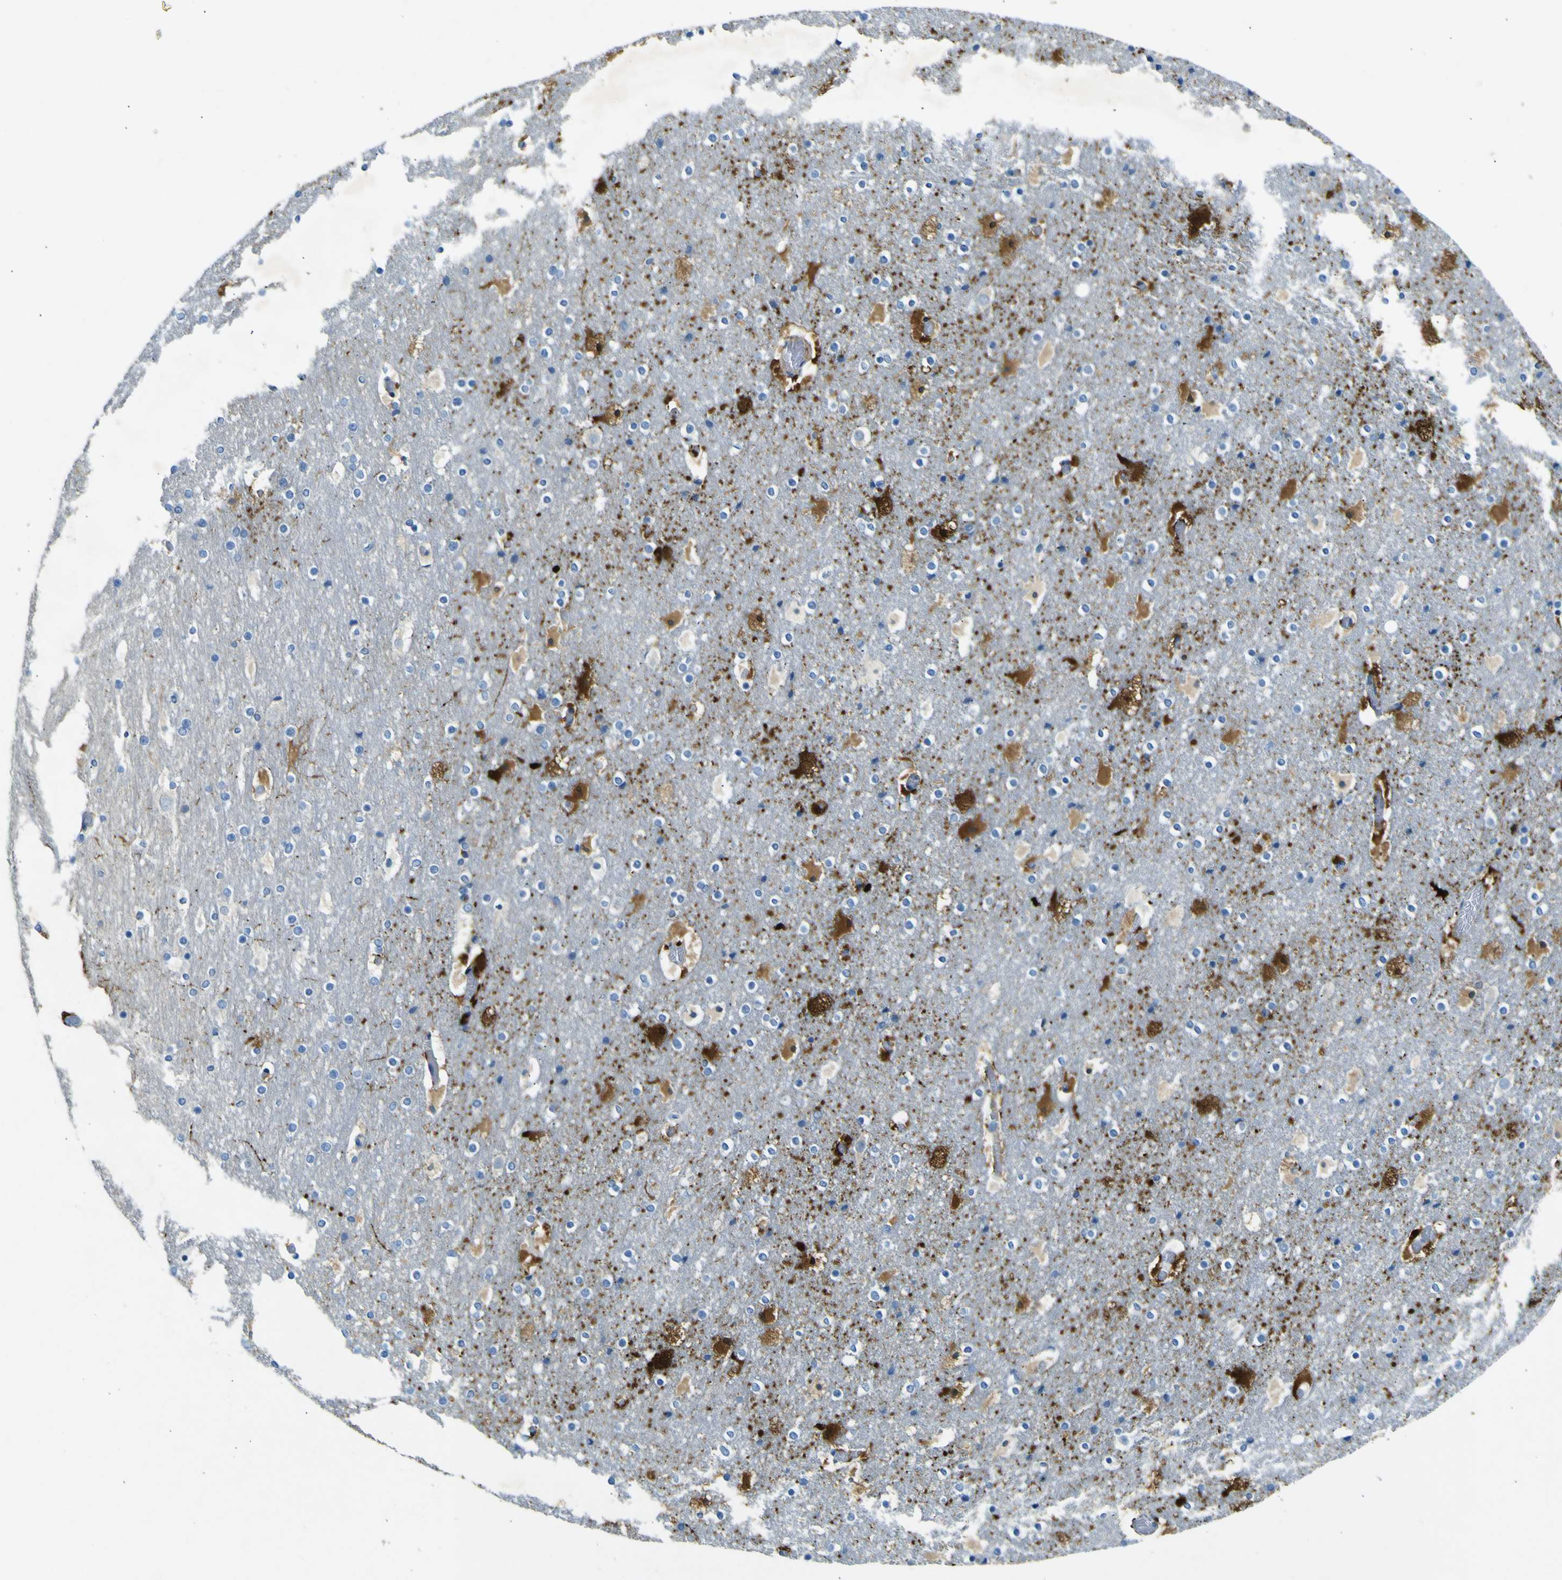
{"staining": {"intensity": "negative", "quantity": "none", "location": "none"}, "tissue": "cerebral cortex", "cell_type": "Endothelial cells", "image_type": "normal", "snomed": [{"axis": "morphology", "description": "Normal tissue, NOS"}, {"axis": "topography", "description": "Cerebral cortex"}], "caption": "Immunohistochemistry histopathology image of normal cerebral cortex: cerebral cortex stained with DAB (3,3'-diaminobenzidine) reveals no significant protein positivity in endothelial cells. (DAB IHC with hematoxylin counter stain).", "gene": "SORCS1", "patient": {"sex": "male", "age": 57}}